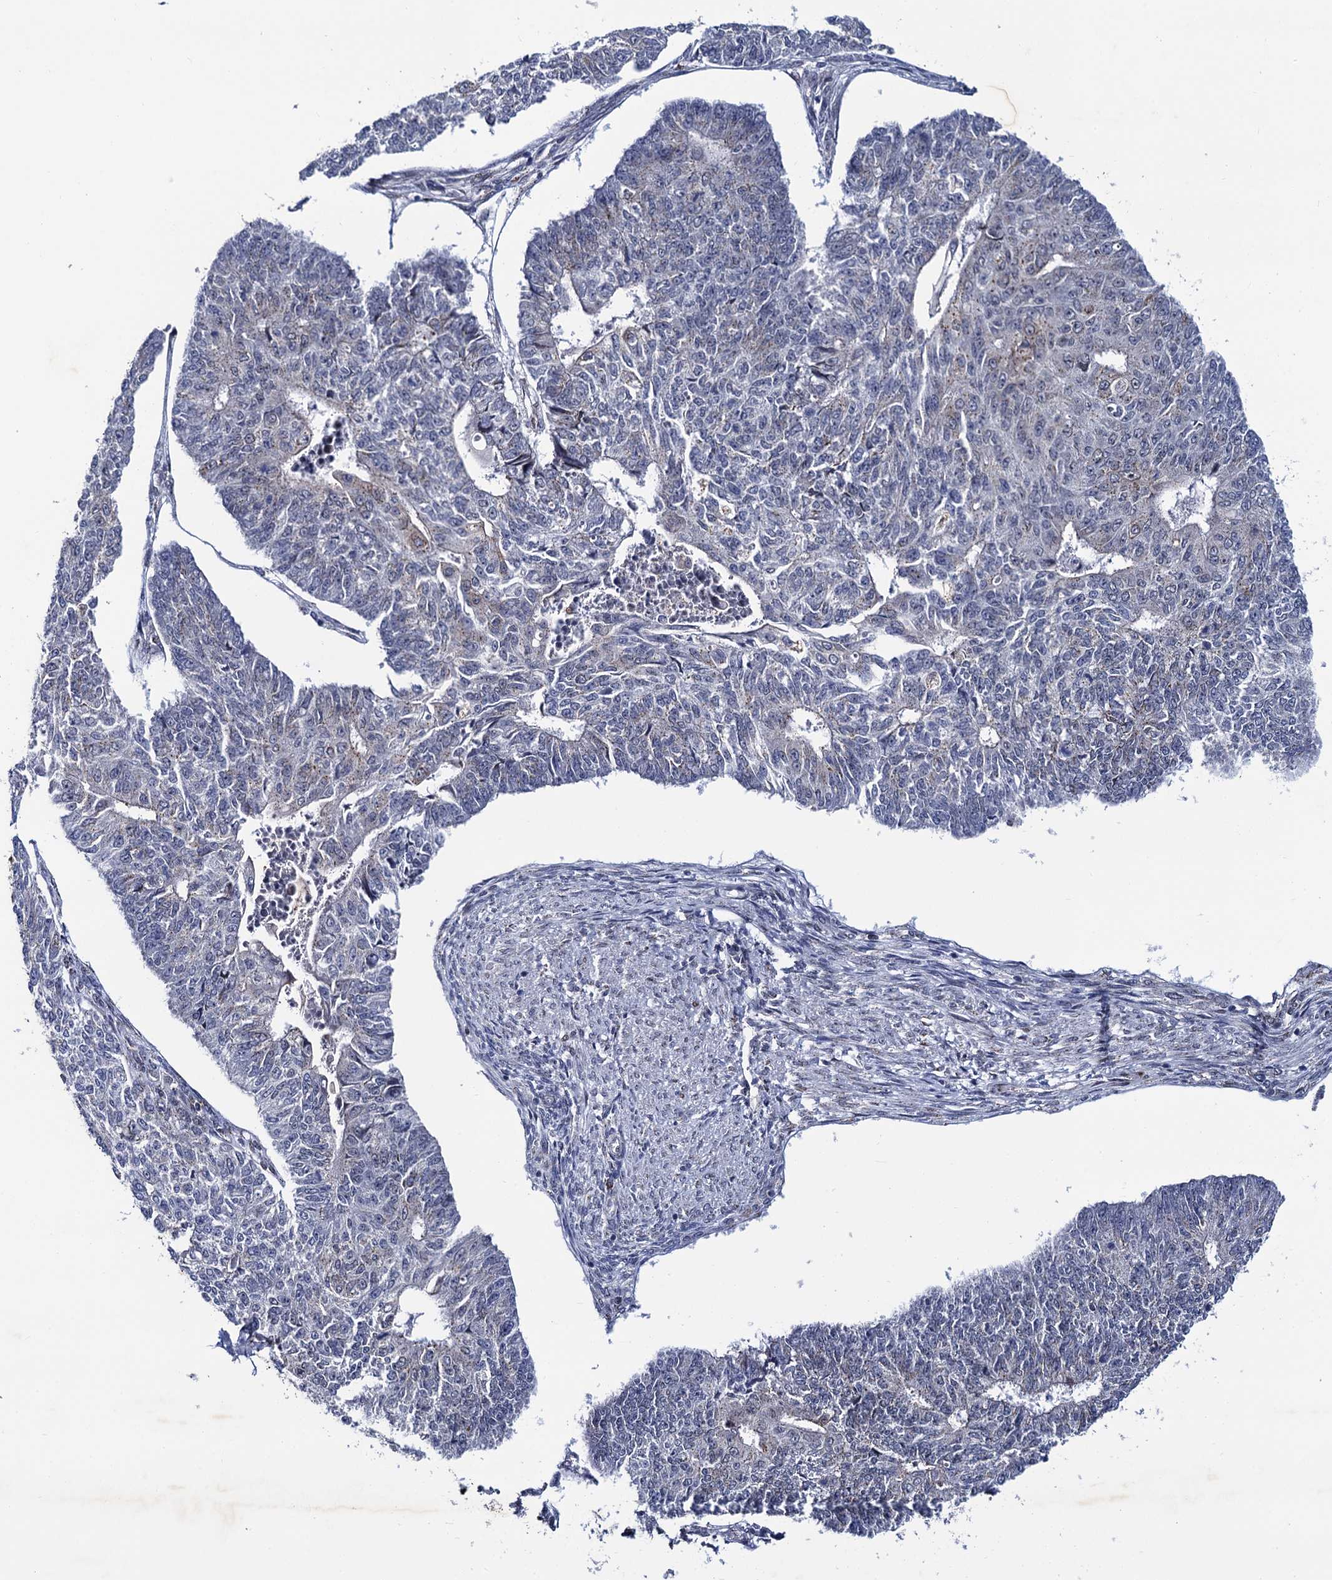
{"staining": {"intensity": "negative", "quantity": "none", "location": "none"}, "tissue": "endometrial cancer", "cell_type": "Tumor cells", "image_type": "cancer", "snomed": [{"axis": "morphology", "description": "Adenocarcinoma, NOS"}, {"axis": "topography", "description": "Endometrium"}], "caption": "Endometrial cancer was stained to show a protein in brown. There is no significant expression in tumor cells.", "gene": "THAP2", "patient": {"sex": "female", "age": 32}}